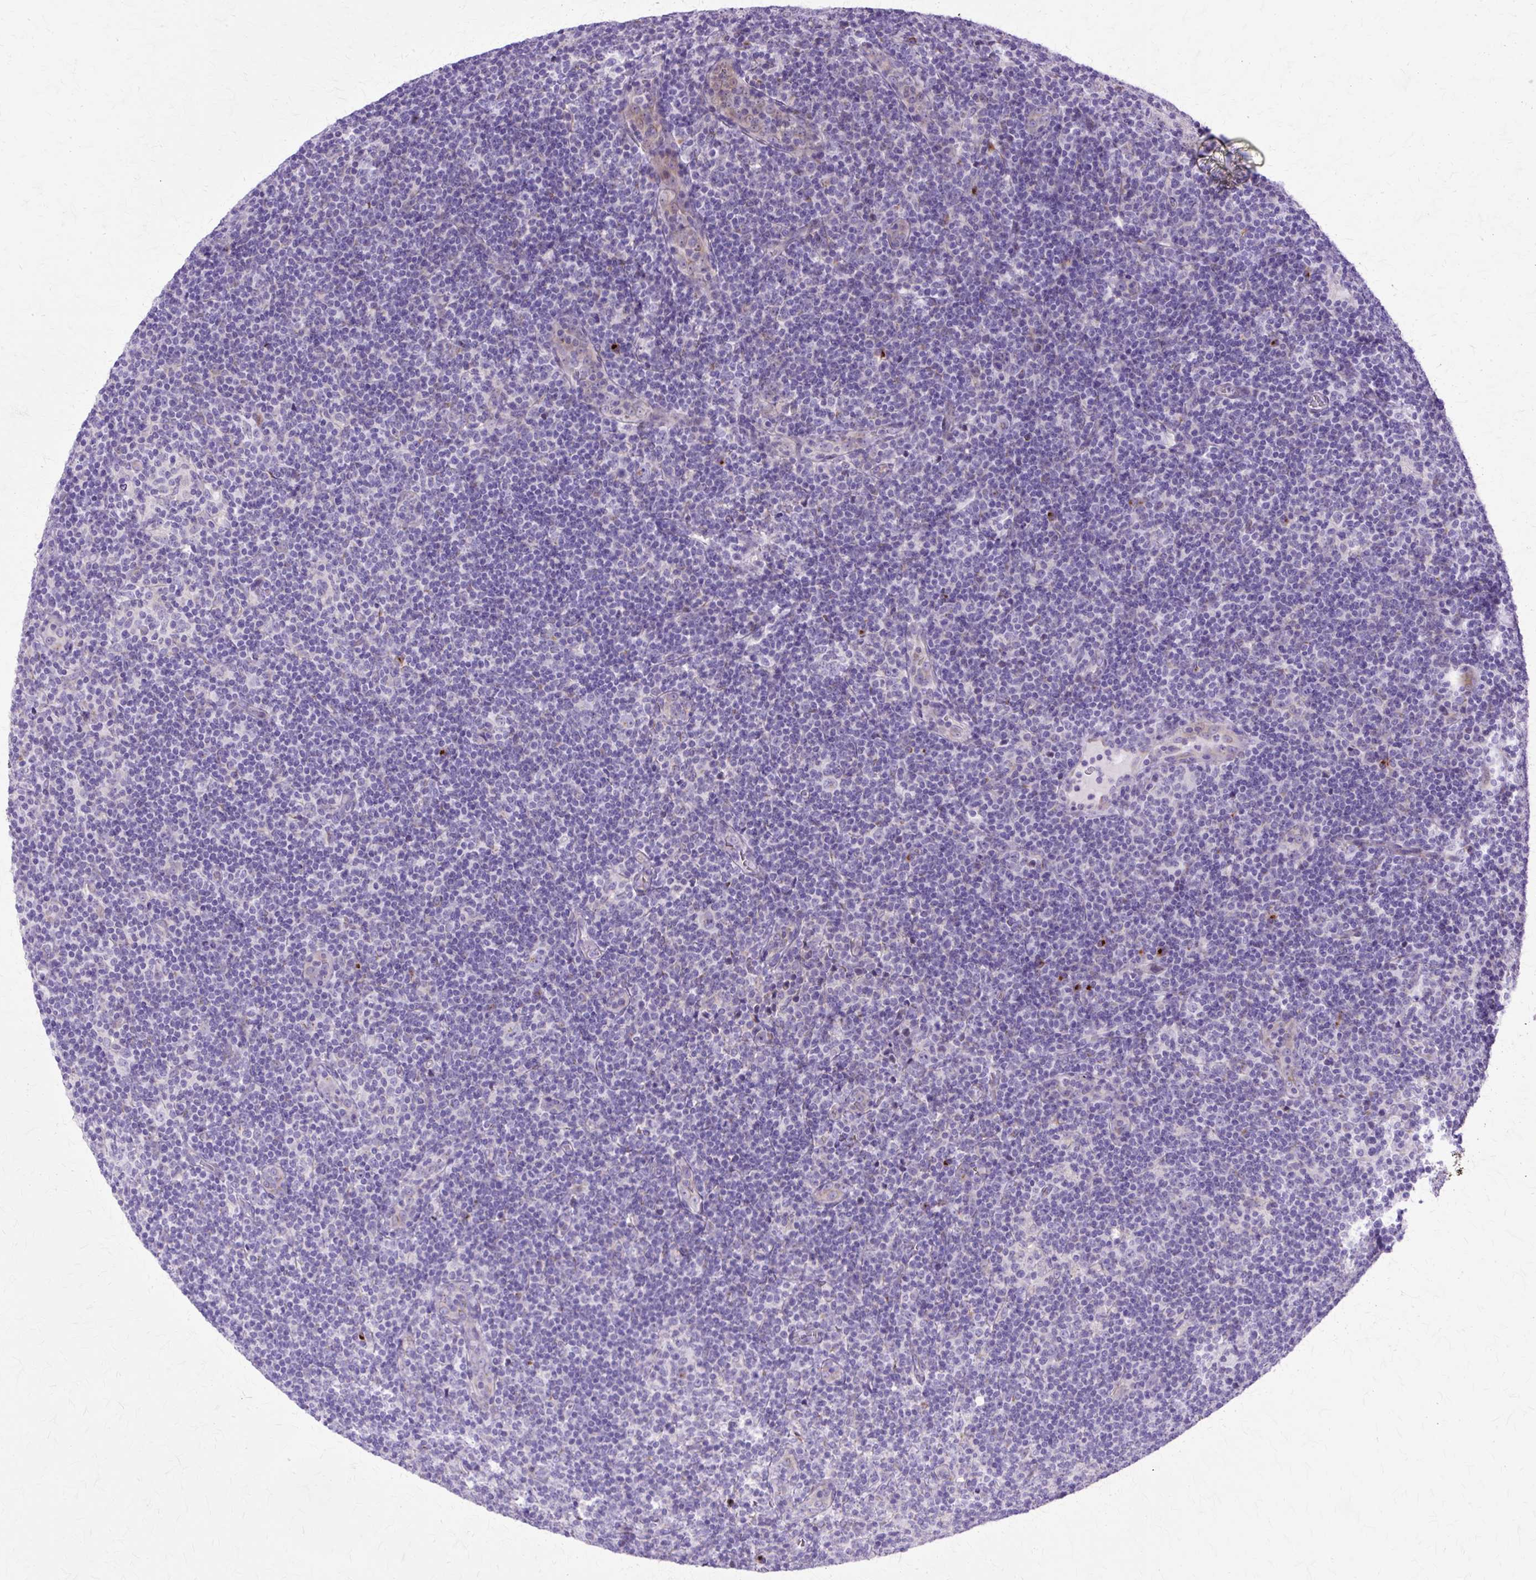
{"staining": {"intensity": "negative", "quantity": "none", "location": "none"}, "tissue": "lymphoma", "cell_type": "Tumor cells", "image_type": "cancer", "snomed": [{"axis": "morphology", "description": "Hodgkin's disease, NOS"}, {"axis": "topography", "description": "Lymph node"}], "caption": "Immunohistochemical staining of lymphoma shows no significant staining in tumor cells. (DAB immunohistochemistry (IHC) with hematoxylin counter stain).", "gene": "TBC1D3G", "patient": {"sex": "female", "age": 57}}